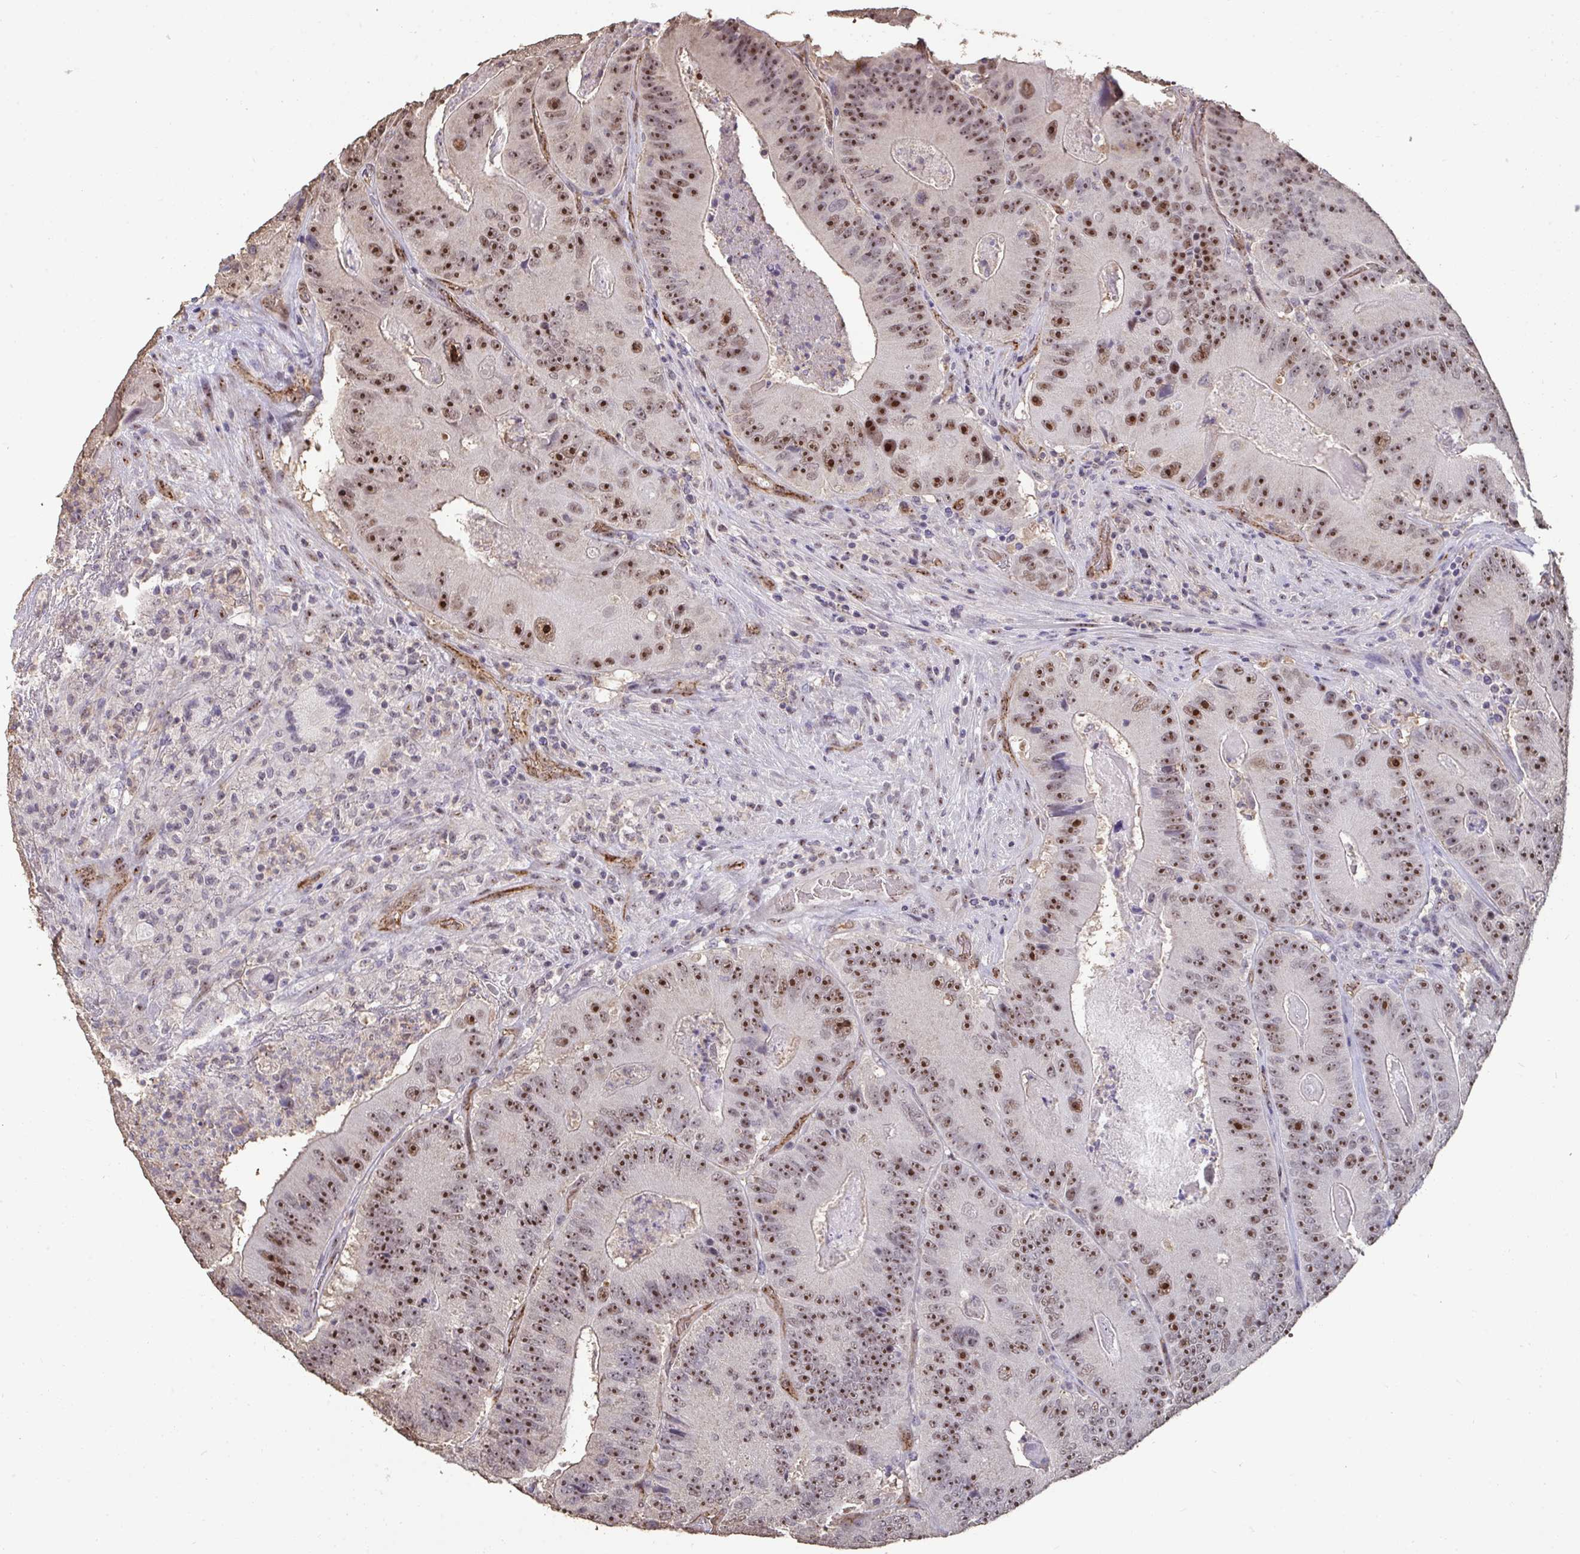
{"staining": {"intensity": "strong", "quantity": ">75%", "location": "nuclear"}, "tissue": "colorectal cancer", "cell_type": "Tumor cells", "image_type": "cancer", "snomed": [{"axis": "morphology", "description": "Adenocarcinoma, NOS"}, {"axis": "topography", "description": "Colon"}], "caption": "Protein analysis of colorectal adenocarcinoma tissue displays strong nuclear positivity in approximately >75% of tumor cells.", "gene": "SENP3", "patient": {"sex": "female", "age": 86}}